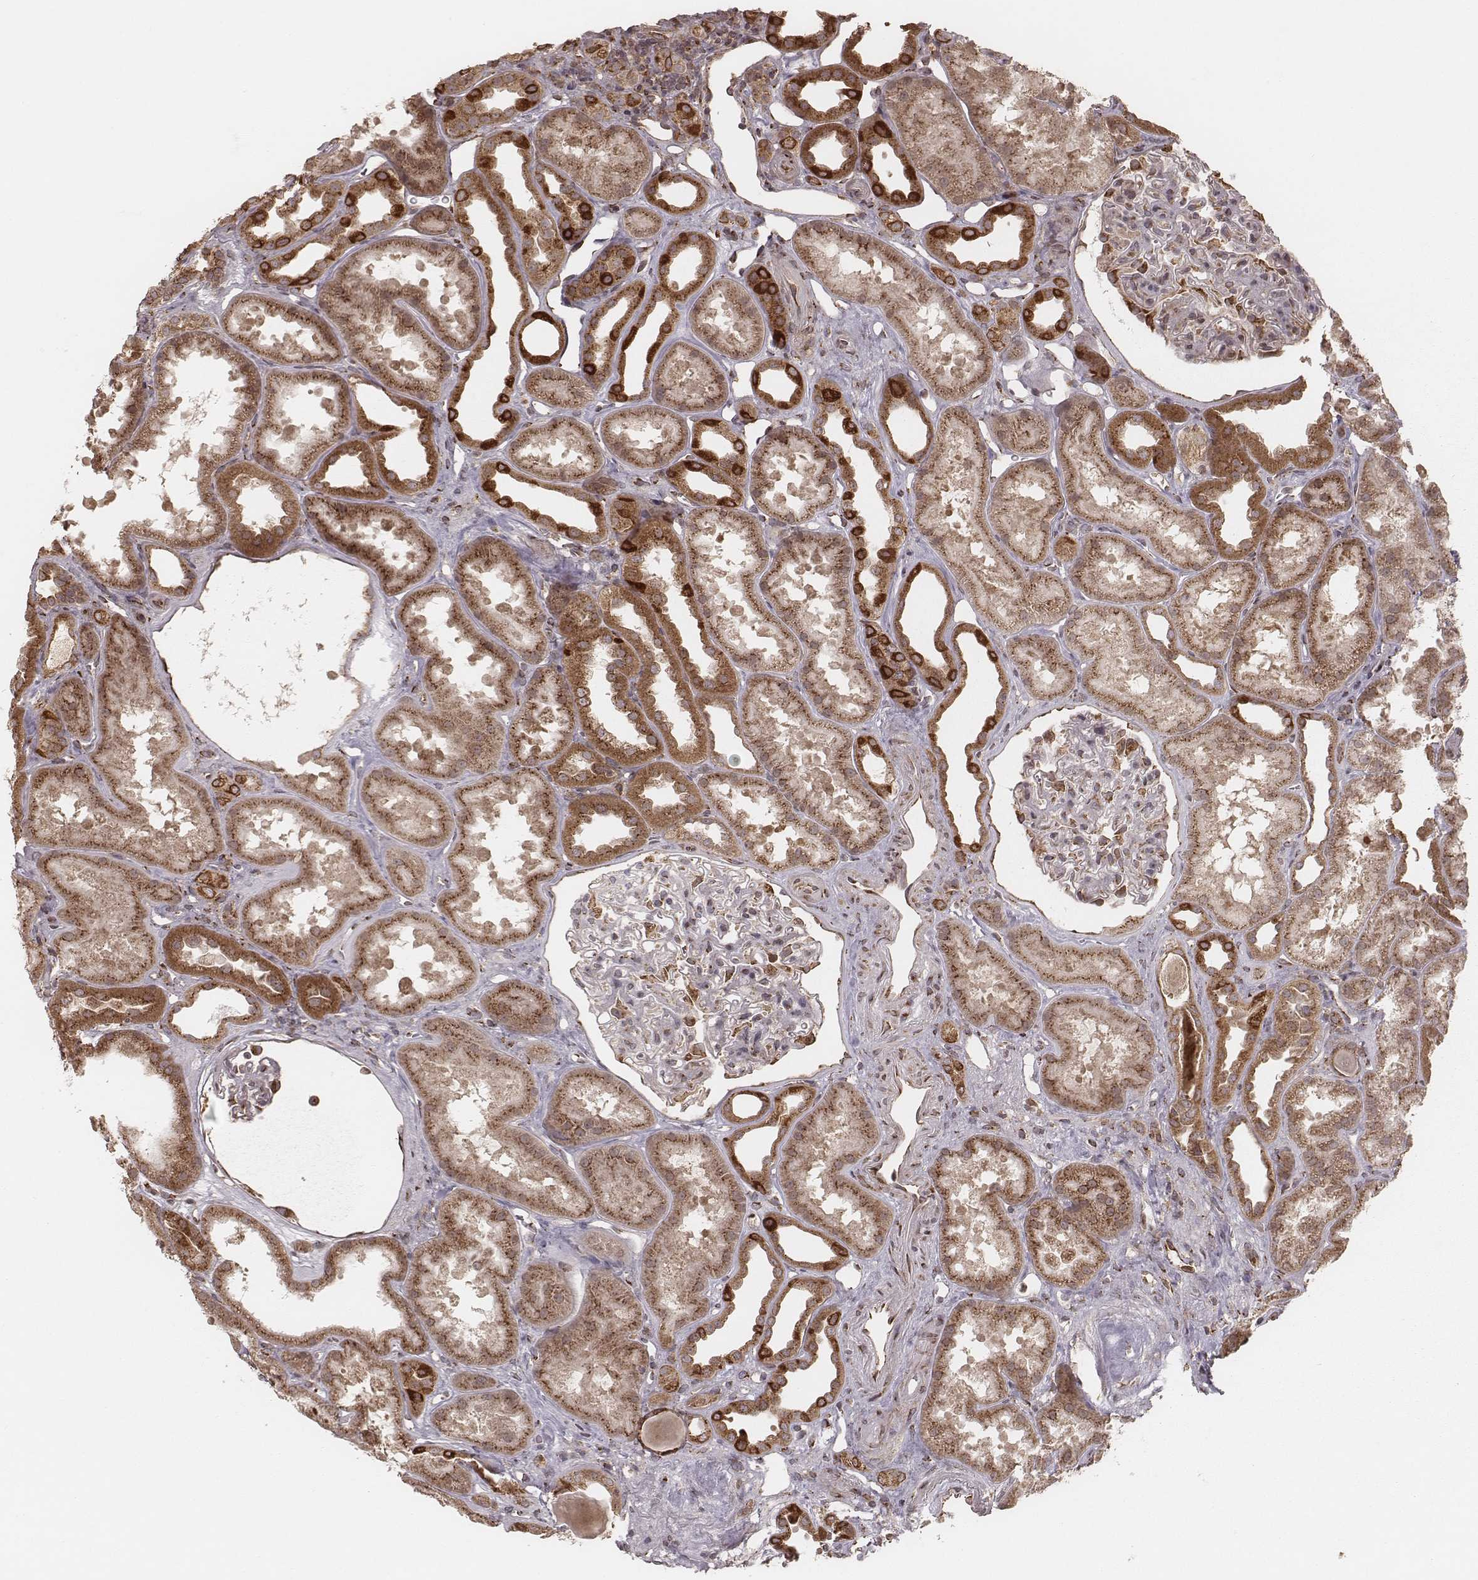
{"staining": {"intensity": "strong", "quantity": "<25%", "location": "cytoplasmic/membranous"}, "tissue": "kidney", "cell_type": "Cells in glomeruli", "image_type": "normal", "snomed": [{"axis": "morphology", "description": "Normal tissue, NOS"}, {"axis": "topography", "description": "Kidney"}], "caption": "Immunohistochemical staining of unremarkable human kidney shows <25% levels of strong cytoplasmic/membranous protein expression in approximately <25% of cells in glomeruli.", "gene": "MYO19", "patient": {"sex": "male", "age": 61}}